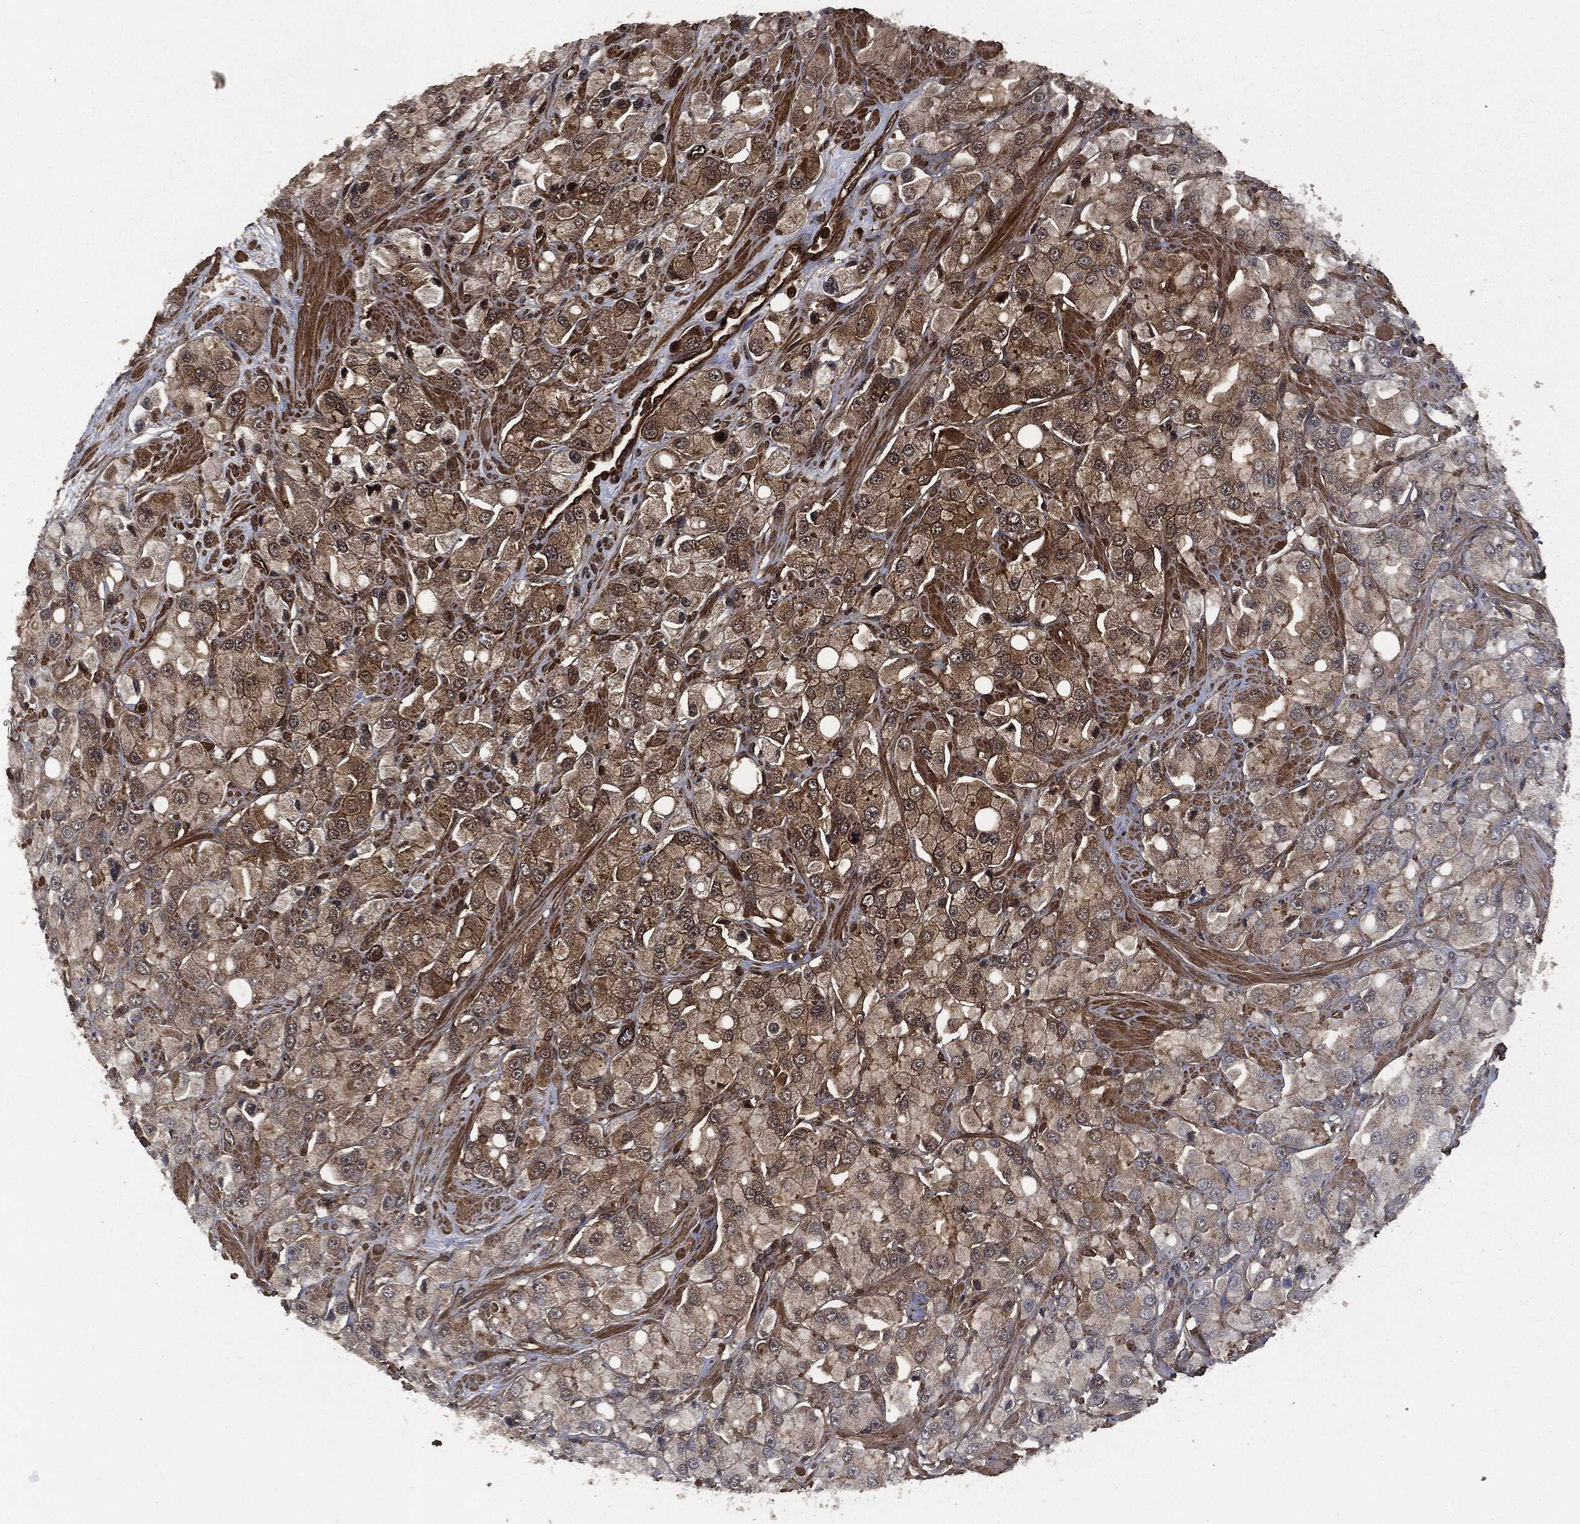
{"staining": {"intensity": "moderate", "quantity": "25%-75%", "location": "cytoplasmic/membranous"}, "tissue": "prostate cancer", "cell_type": "Tumor cells", "image_type": "cancer", "snomed": [{"axis": "morphology", "description": "Adenocarcinoma, NOS"}, {"axis": "topography", "description": "Prostate and seminal vesicle, NOS"}, {"axis": "topography", "description": "Prostate"}], "caption": "The histopathology image reveals staining of prostate cancer (adenocarcinoma), revealing moderate cytoplasmic/membranous protein expression (brown color) within tumor cells. Using DAB (3,3'-diaminobenzidine) (brown) and hematoxylin (blue) stains, captured at high magnification using brightfield microscopy.", "gene": "HRAS", "patient": {"sex": "male", "age": 64}}